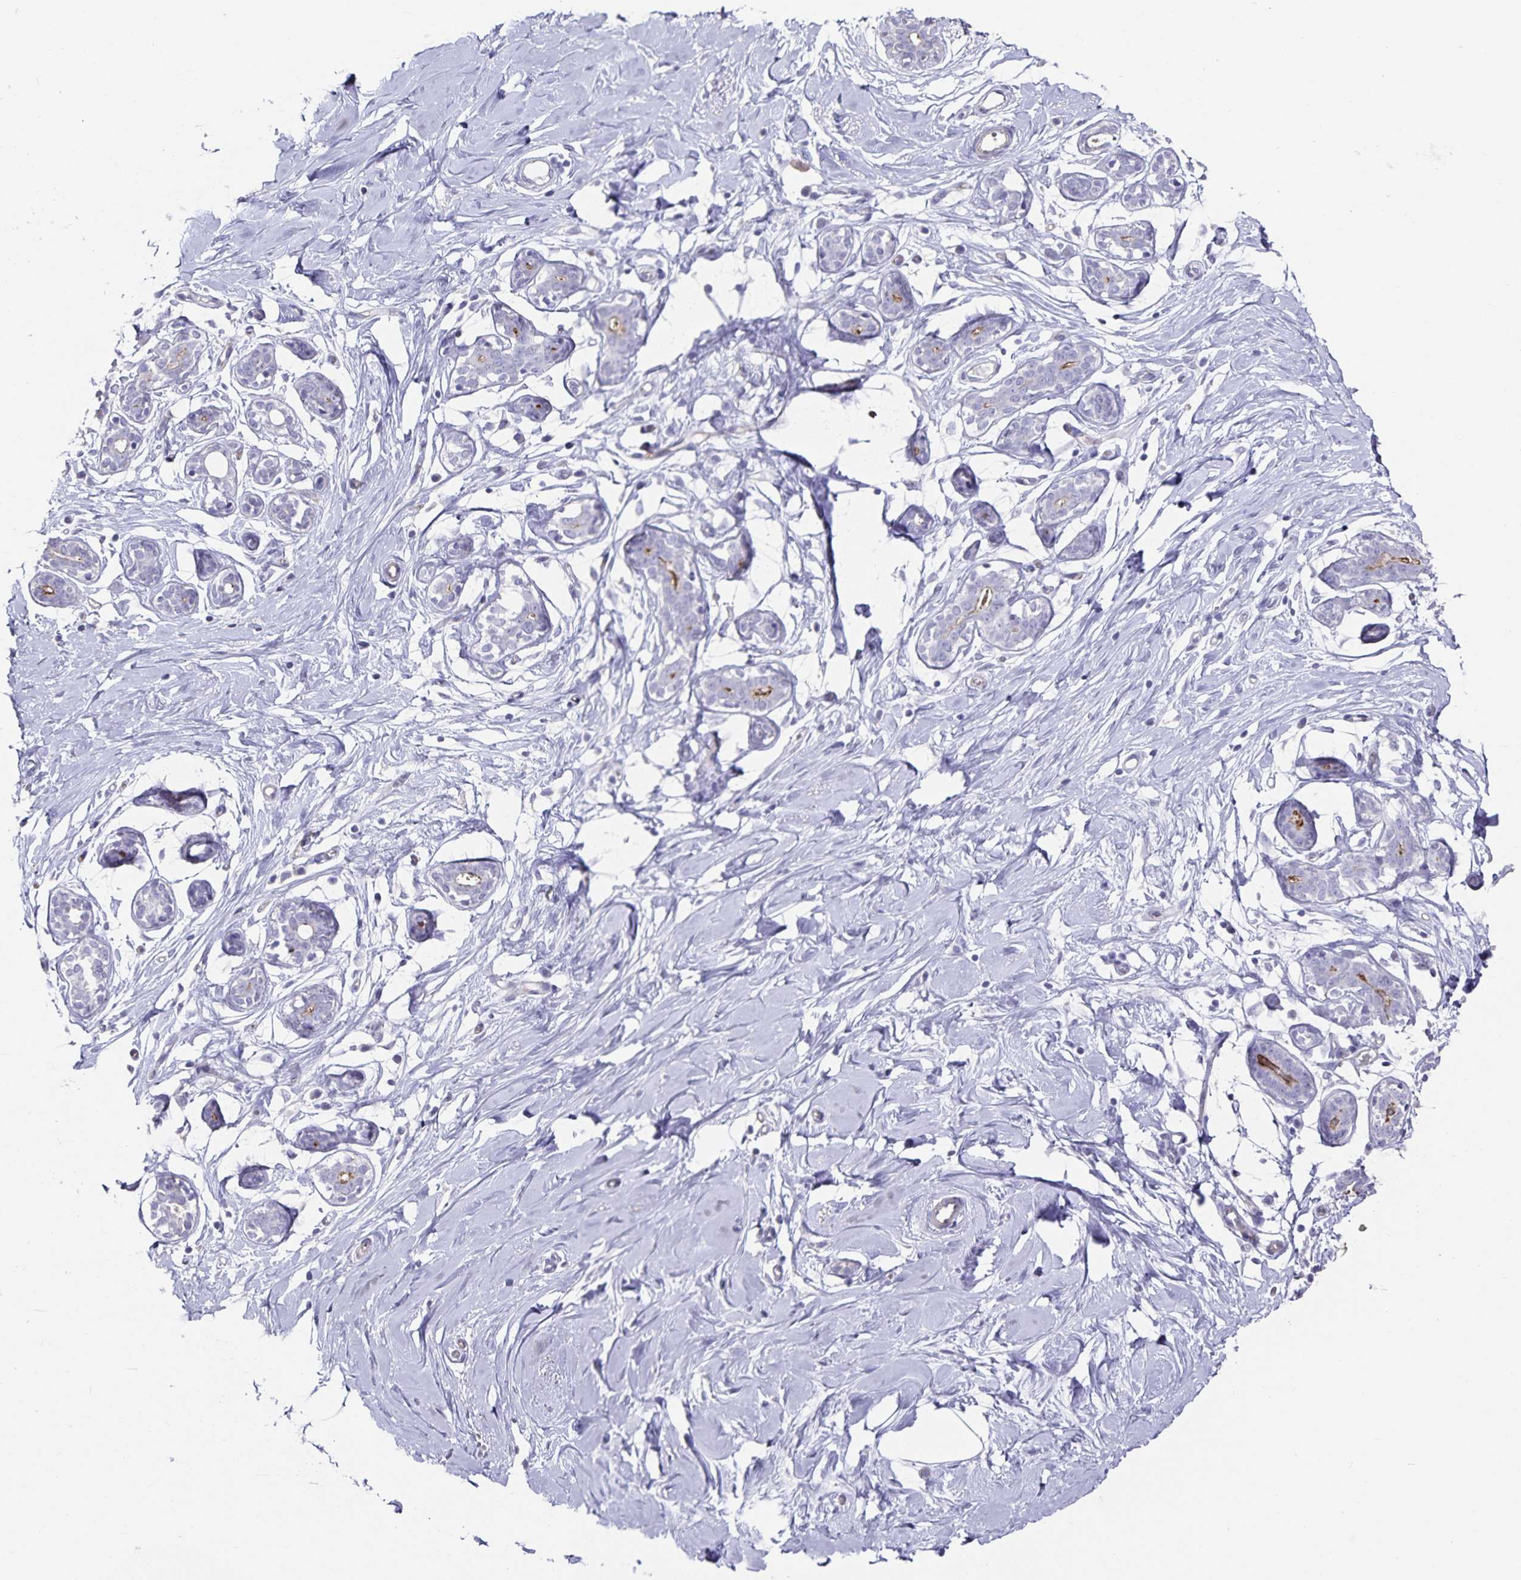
{"staining": {"intensity": "negative", "quantity": "none", "location": "none"}, "tissue": "breast", "cell_type": "Adipocytes", "image_type": "normal", "snomed": [{"axis": "morphology", "description": "Normal tissue, NOS"}, {"axis": "topography", "description": "Breast"}], "caption": "DAB immunohistochemical staining of unremarkable human breast reveals no significant staining in adipocytes. (Stains: DAB (3,3'-diaminobenzidine) IHC with hematoxylin counter stain, Microscopy: brightfield microscopy at high magnification).", "gene": "PODXL", "patient": {"sex": "female", "age": 27}}